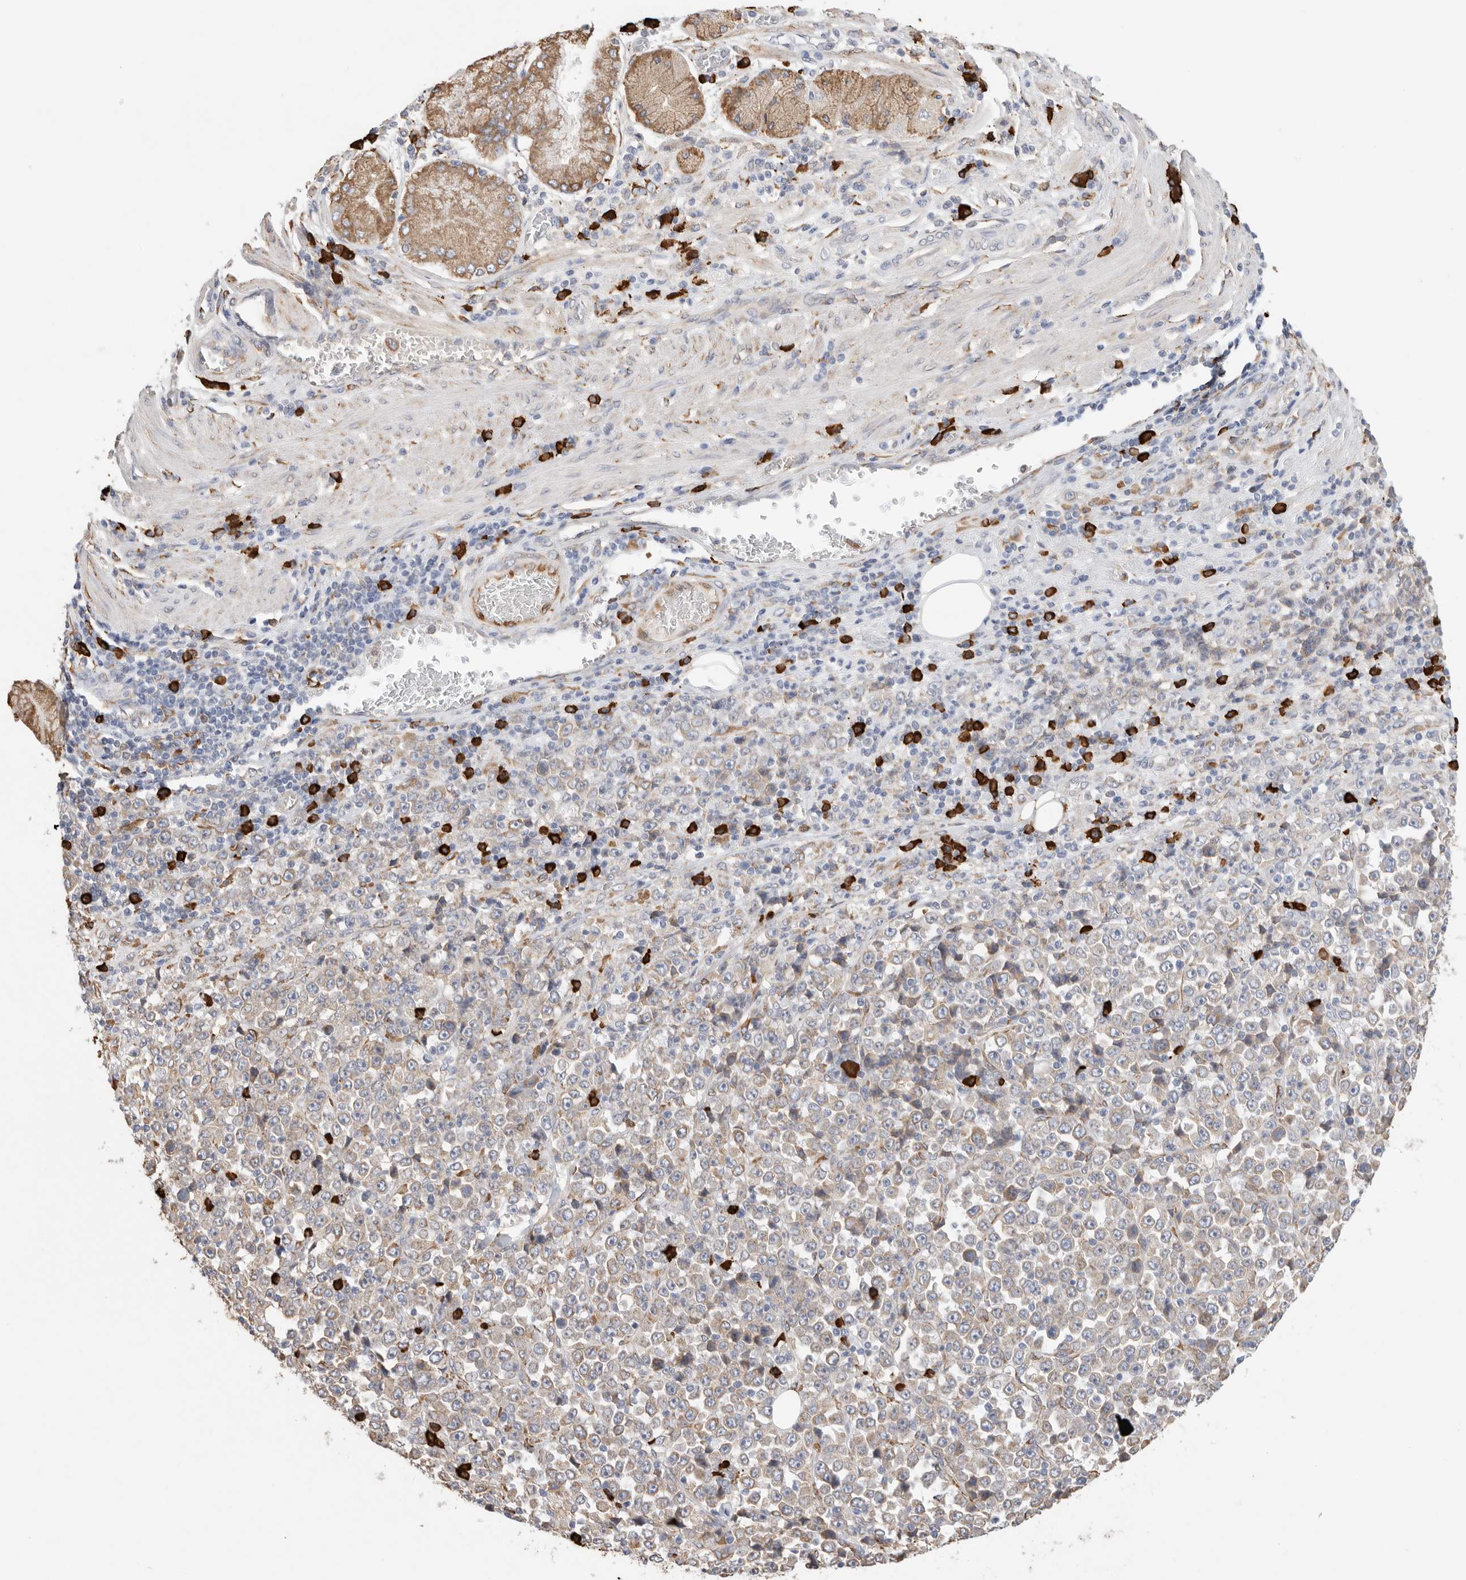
{"staining": {"intensity": "weak", "quantity": "25%-75%", "location": "cytoplasmic/membranous"}, "tissue": "stomach cancer", "cell_type": "Tumor cells", "image_type": "cancer", "snomed": [{"axis": "morphology", "description": "Normal tissue, NOS"}, {"axis": "morphology", "description": "Adenocarcinoma, NOS"}, {"axis": "topography", "description": "Stomach, upper"}, {"axis": "topography", "description": "Stomach"}], "caption": "About 25%-75% of tumor cells in human stomach adenocarcinoma show weak cytoplasmic/membranous protein staining as visualized by brown immunohistochemical staining.", "gene": "BLOC1S5", "patient": {"sex": "male", "age": 59}}